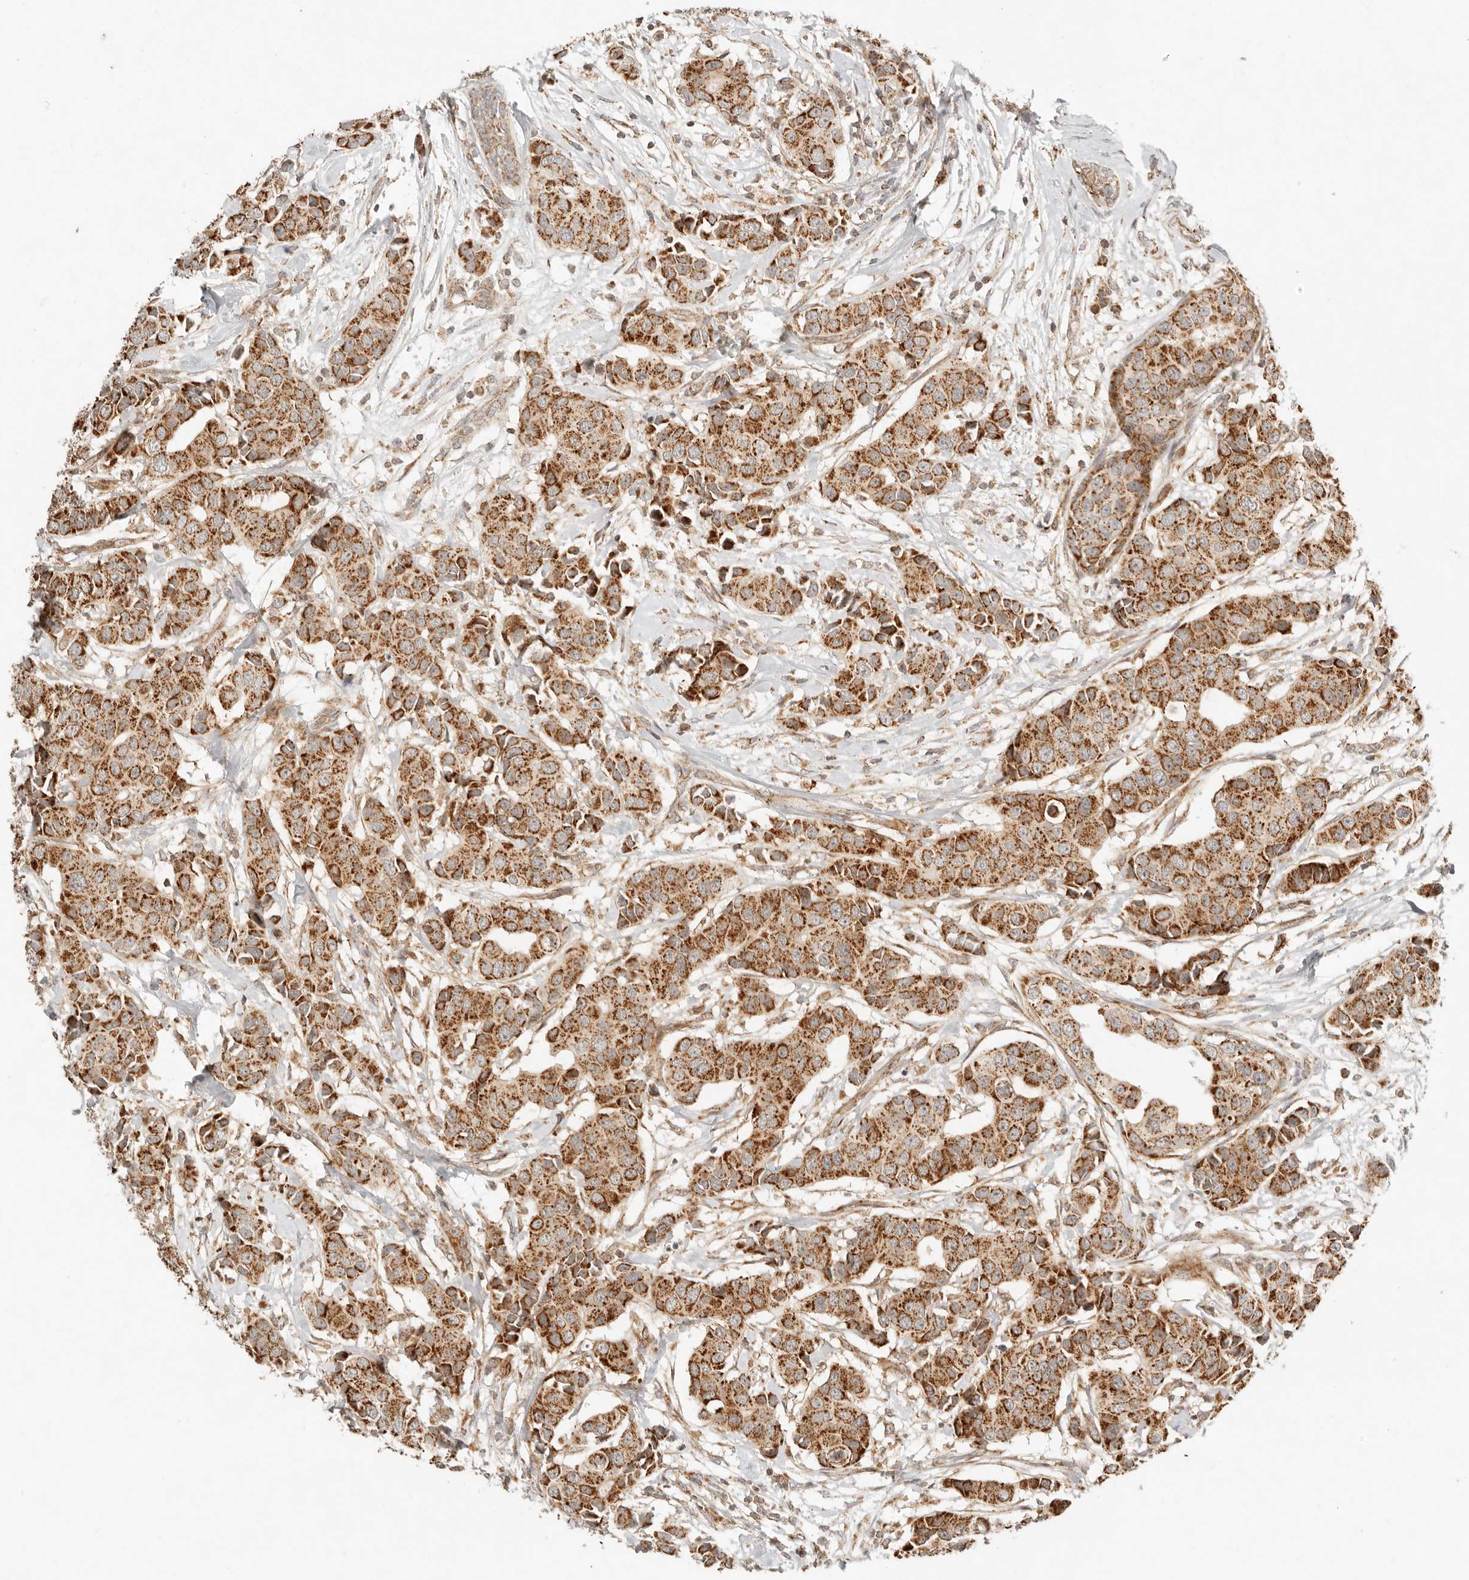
{"staining": {"intensity": "strong", "quantity": ">75%", "location": "cytoplasmic/membranous"}, "tissue": "breast cancer", "cell_type": "Tumor cells", "image_type": "cancer", "snomed": [{"axis": "morphology", "description": "Normal tissue, NOS"}, {"axis": "morphology", "description": "Duct carcinoma"}, {"axis": "topography", "description": "Breast"}], "caption": "Immunohistochemical staining of breast cancer reveals high levels of strong cytoplasmic/membranous protein positivity in about >75% of tumor cells.", "gene": "MRPL55", "patient": {"sex": "female", "age": 39}}